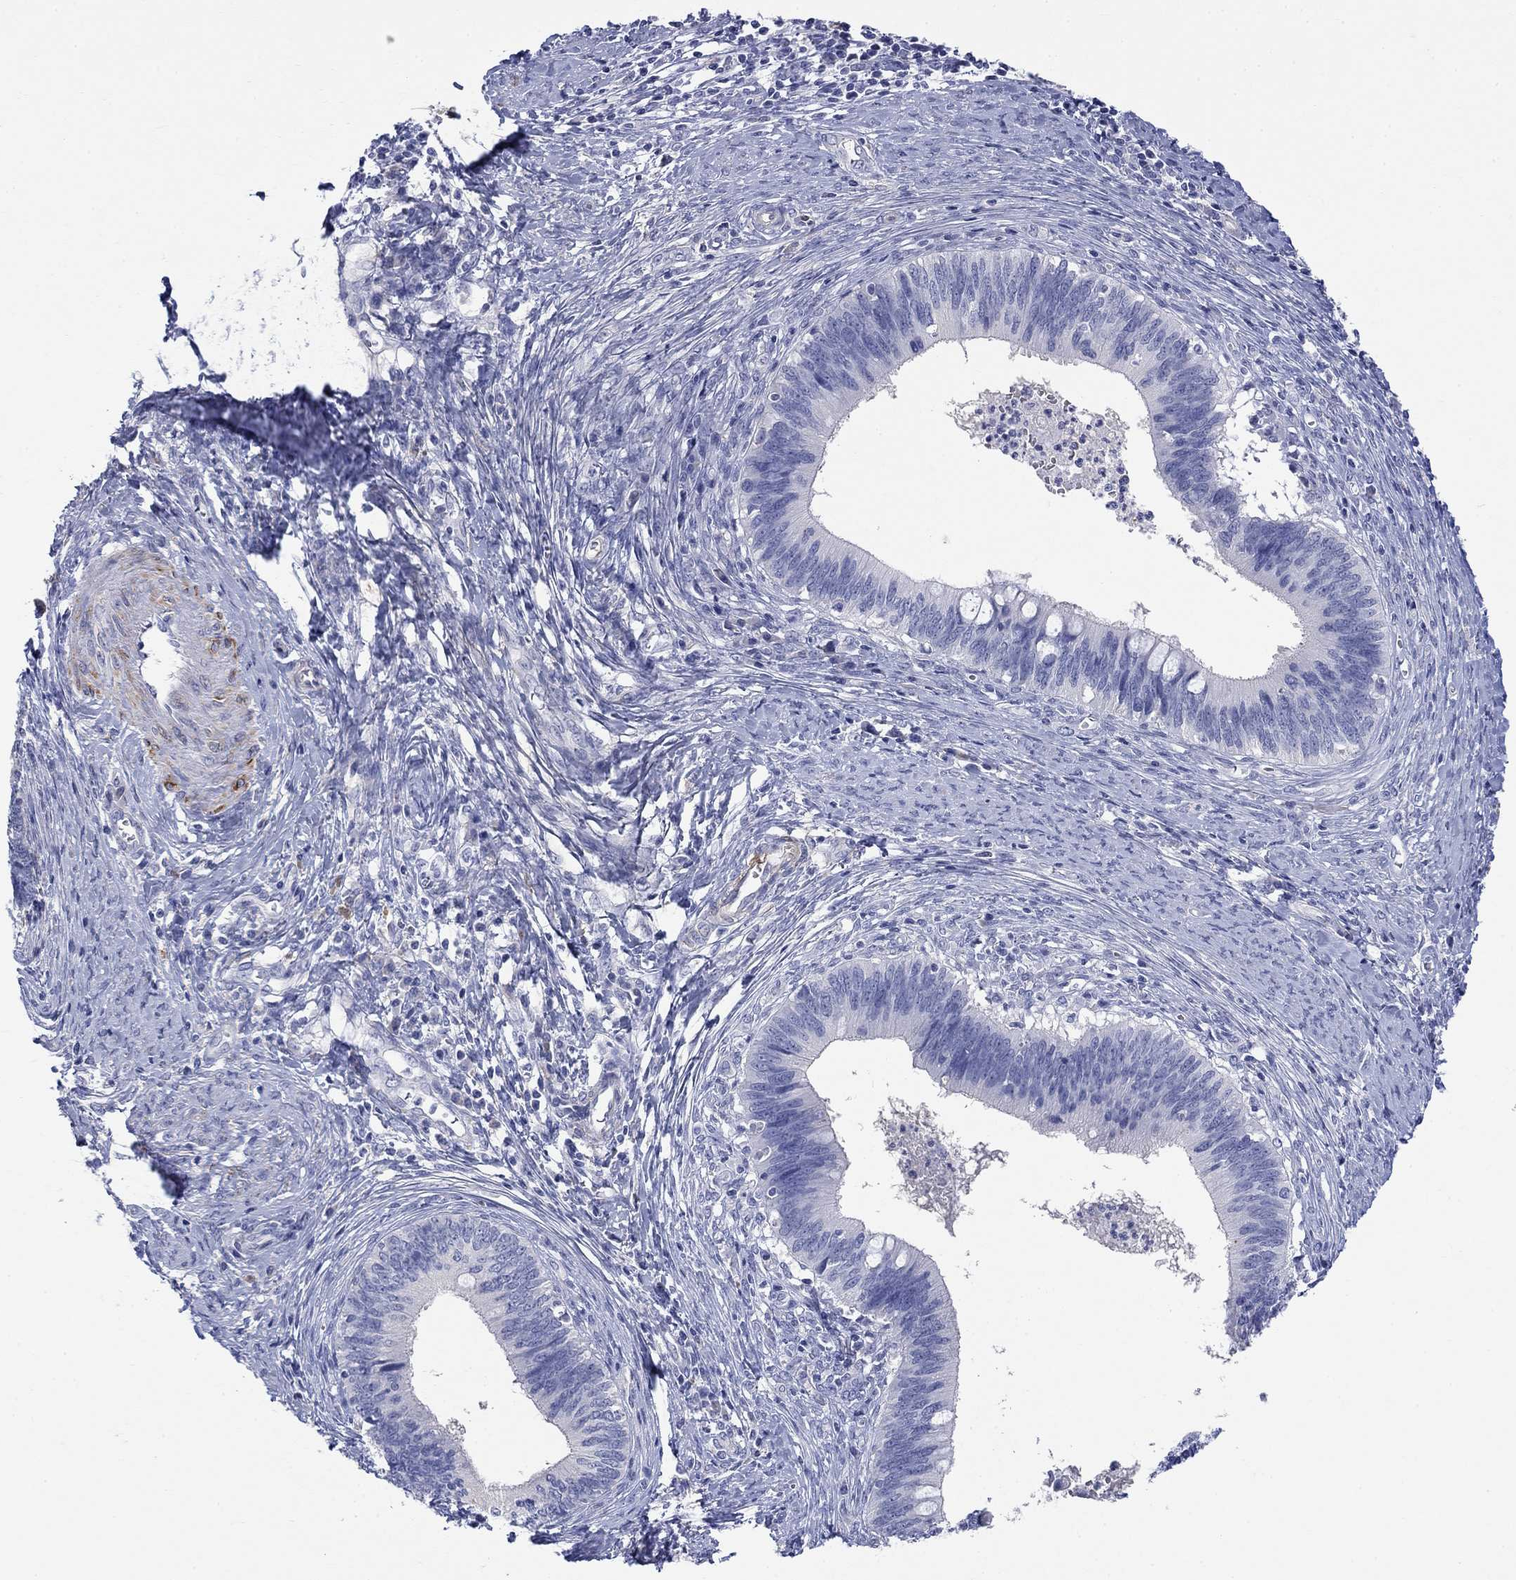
{"staining": {"intensity": "negative", "quantity": "none", "location": "none"}, "tissue": "cervical cancer", "cell_type": "Tumor cells", "image_type": "cancer", "snomed": [{"axis": "morphology", "description": "Adenocarcinoma, NOS"}, {"axis": "topography", "description": "Cervix"}], "caption": "Immunohistochemistry photomicrograph of neoplastic tissue: human cervical cancer (adenocarcinoma) stained with DAB (3,3'-diaminobenzidine) demonstrates no significant protein staining in tumor cells.", "gene": "PTPRZ1", "patient": {"sex": "female", "age": 42}}